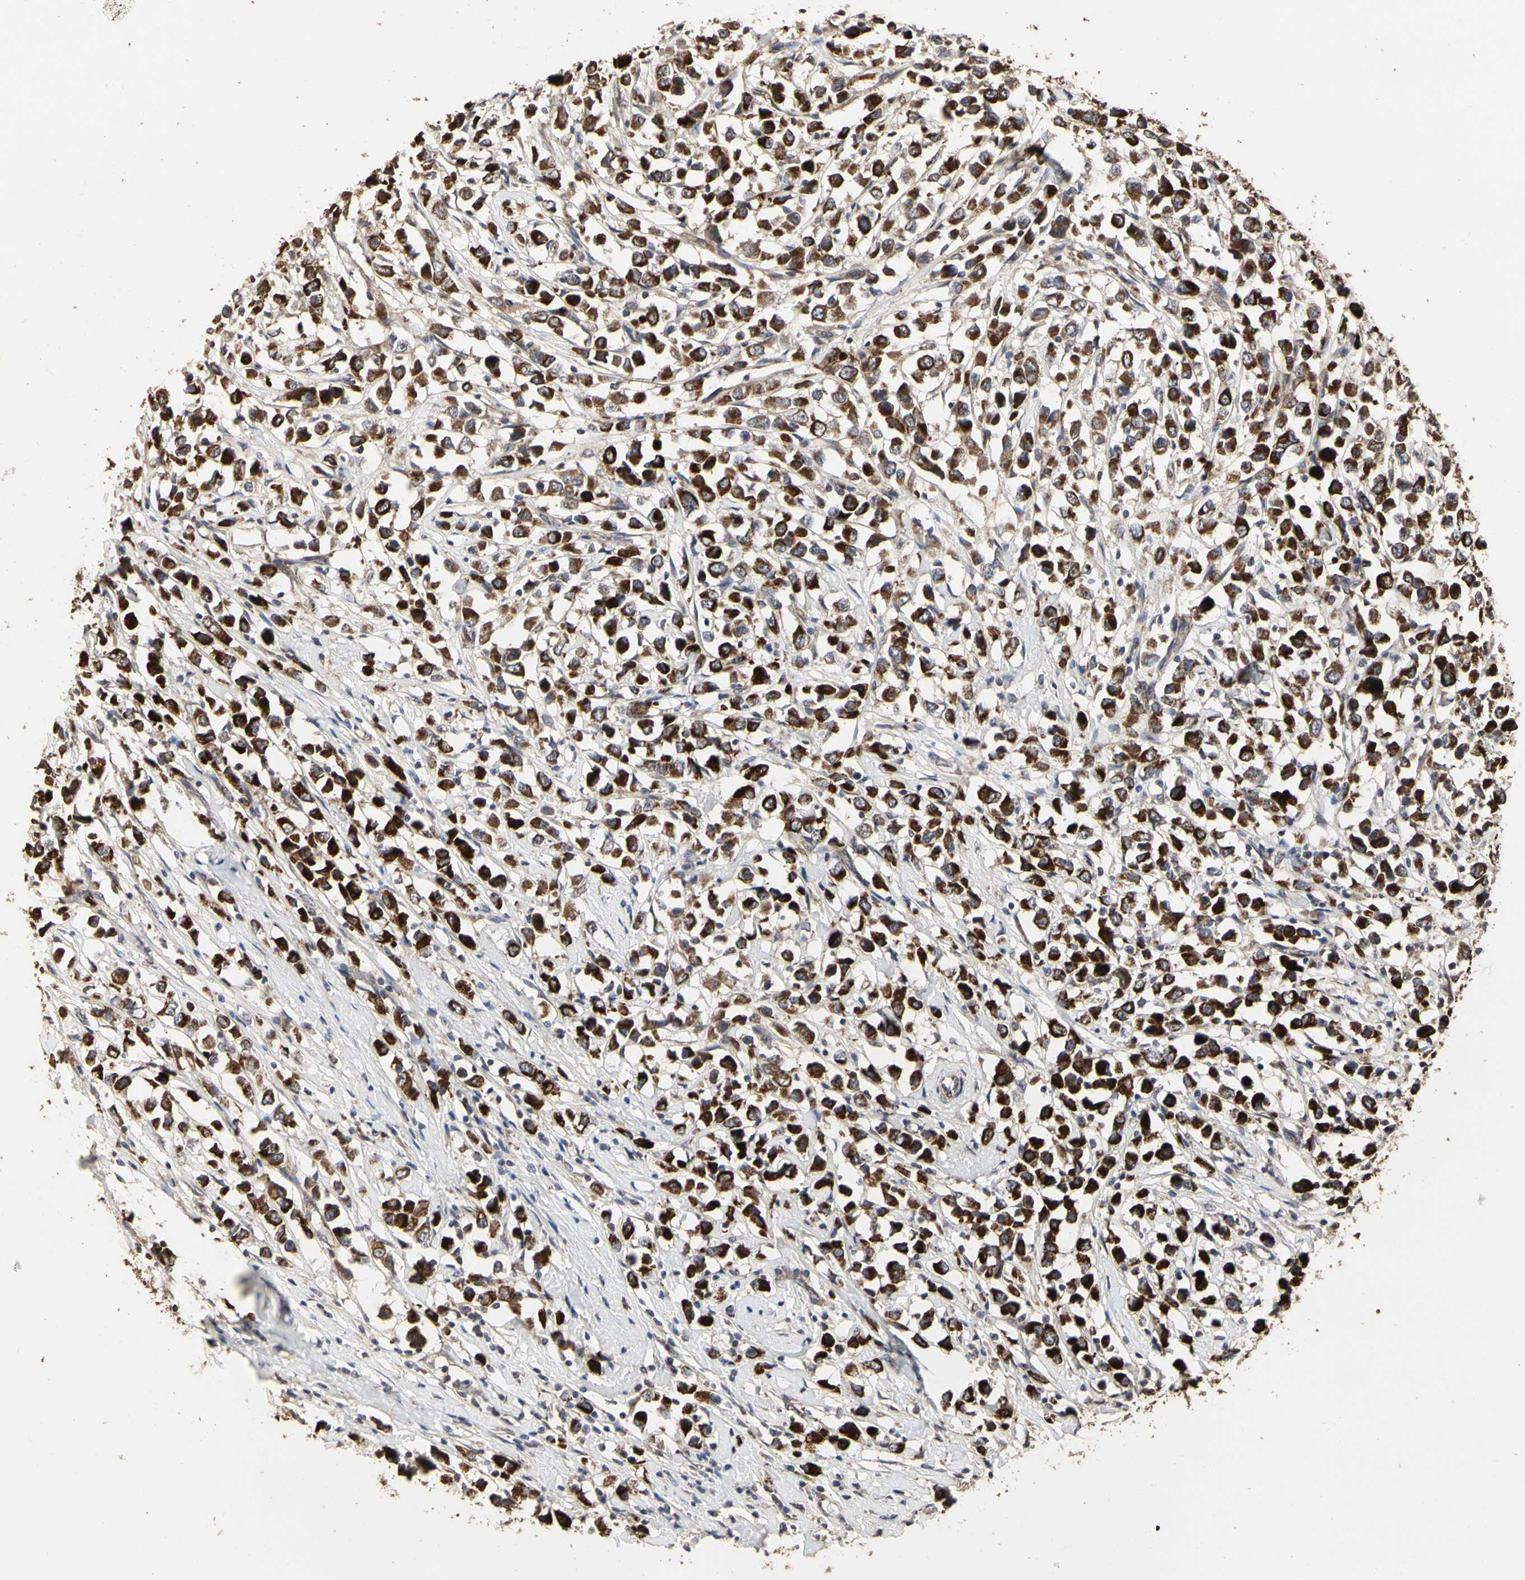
{"staining": {"intensity": "strong", "quantity": ">75%", "location": "cytoplasmic/membranous"}, "tissue": "breast cancer", "cell_type": "Tumor cells", "image_type": "cancer", "snomed": [{"axis": "morphology", "description": "Duct carcinoma"}, {"axis": "topography", "description": "Breast"}], "caption": "Brown immunohistochemical staining in human breast cancer (invasive ductal carcinoma) exhibits strong cytoplasmic/membranous expression in about >75% of tumor cells. The staining is performed using DAB (3,3'-diaminobenzidine) brown chromogen to label protein expression. The nuclei are counter-stained blue using hematoxylin.", "gene": "TAOK1", "patient": {"sex": "female", "age": 61}}